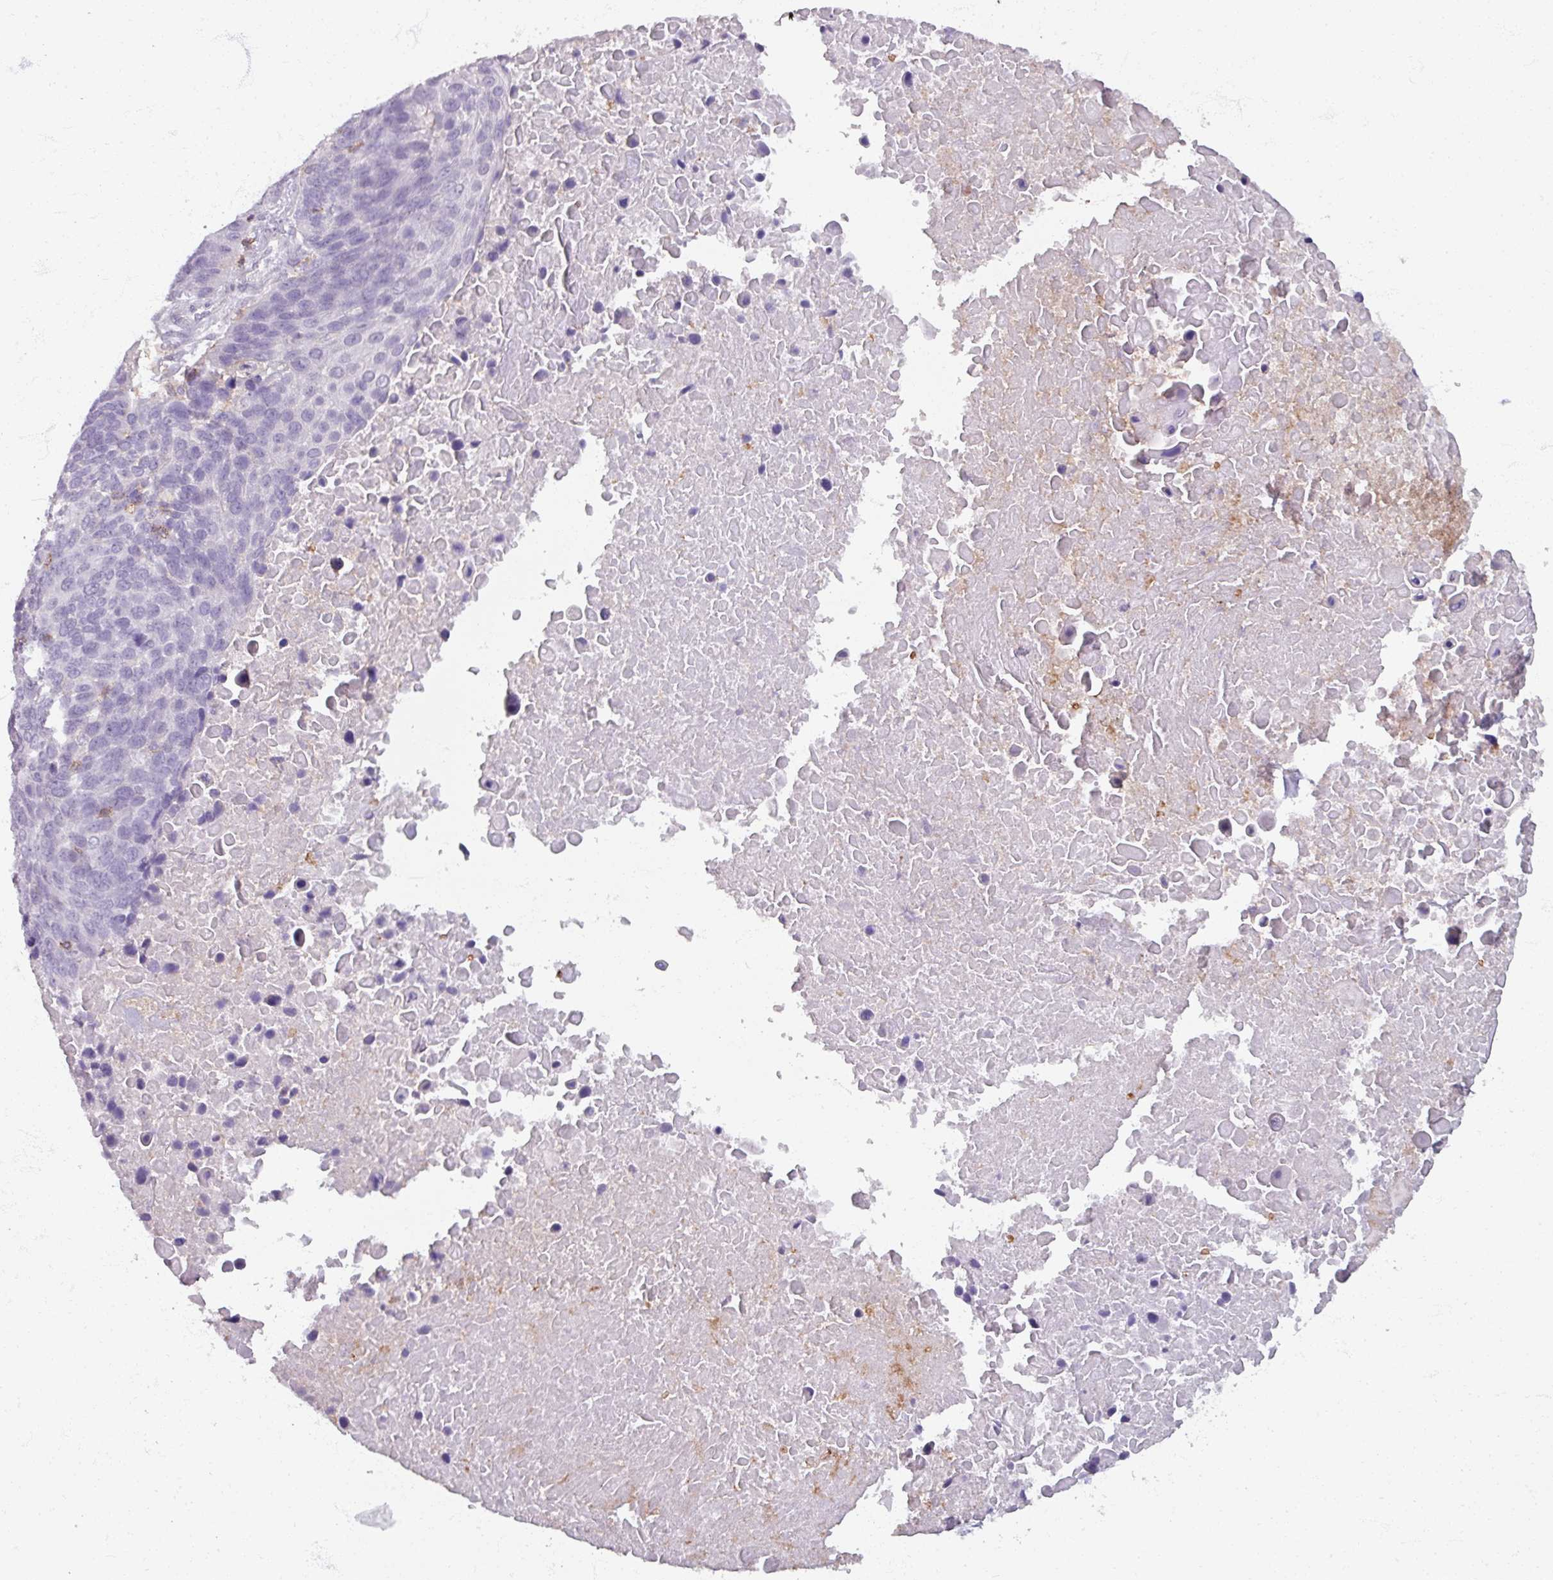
{"staining": {"intensity": "negative", "quantity": "none", "location": "none"}, "tissue": "lung cancer", "cell_type": "Tumor cells", "image_type": "cancer", "snomed": [{"axis": "morphology", "description": "Normal tissue, NOS"}, {"axis": "morphology", "description": "Squamous cell carcinoma, NOS"}, {"axis": "topography", "description": "Lymph node"}, {"axis": "topography", "description": "Lung"}], "caption": "Squamous cell carcinoma (lung) was stained to show a protein in brown. There is no significant positivity in tumor cells. (DAB IHC with hematoxylin counter stain).", "gene": "PTPRC", "patient": {"sex": "male", "age": 66}}